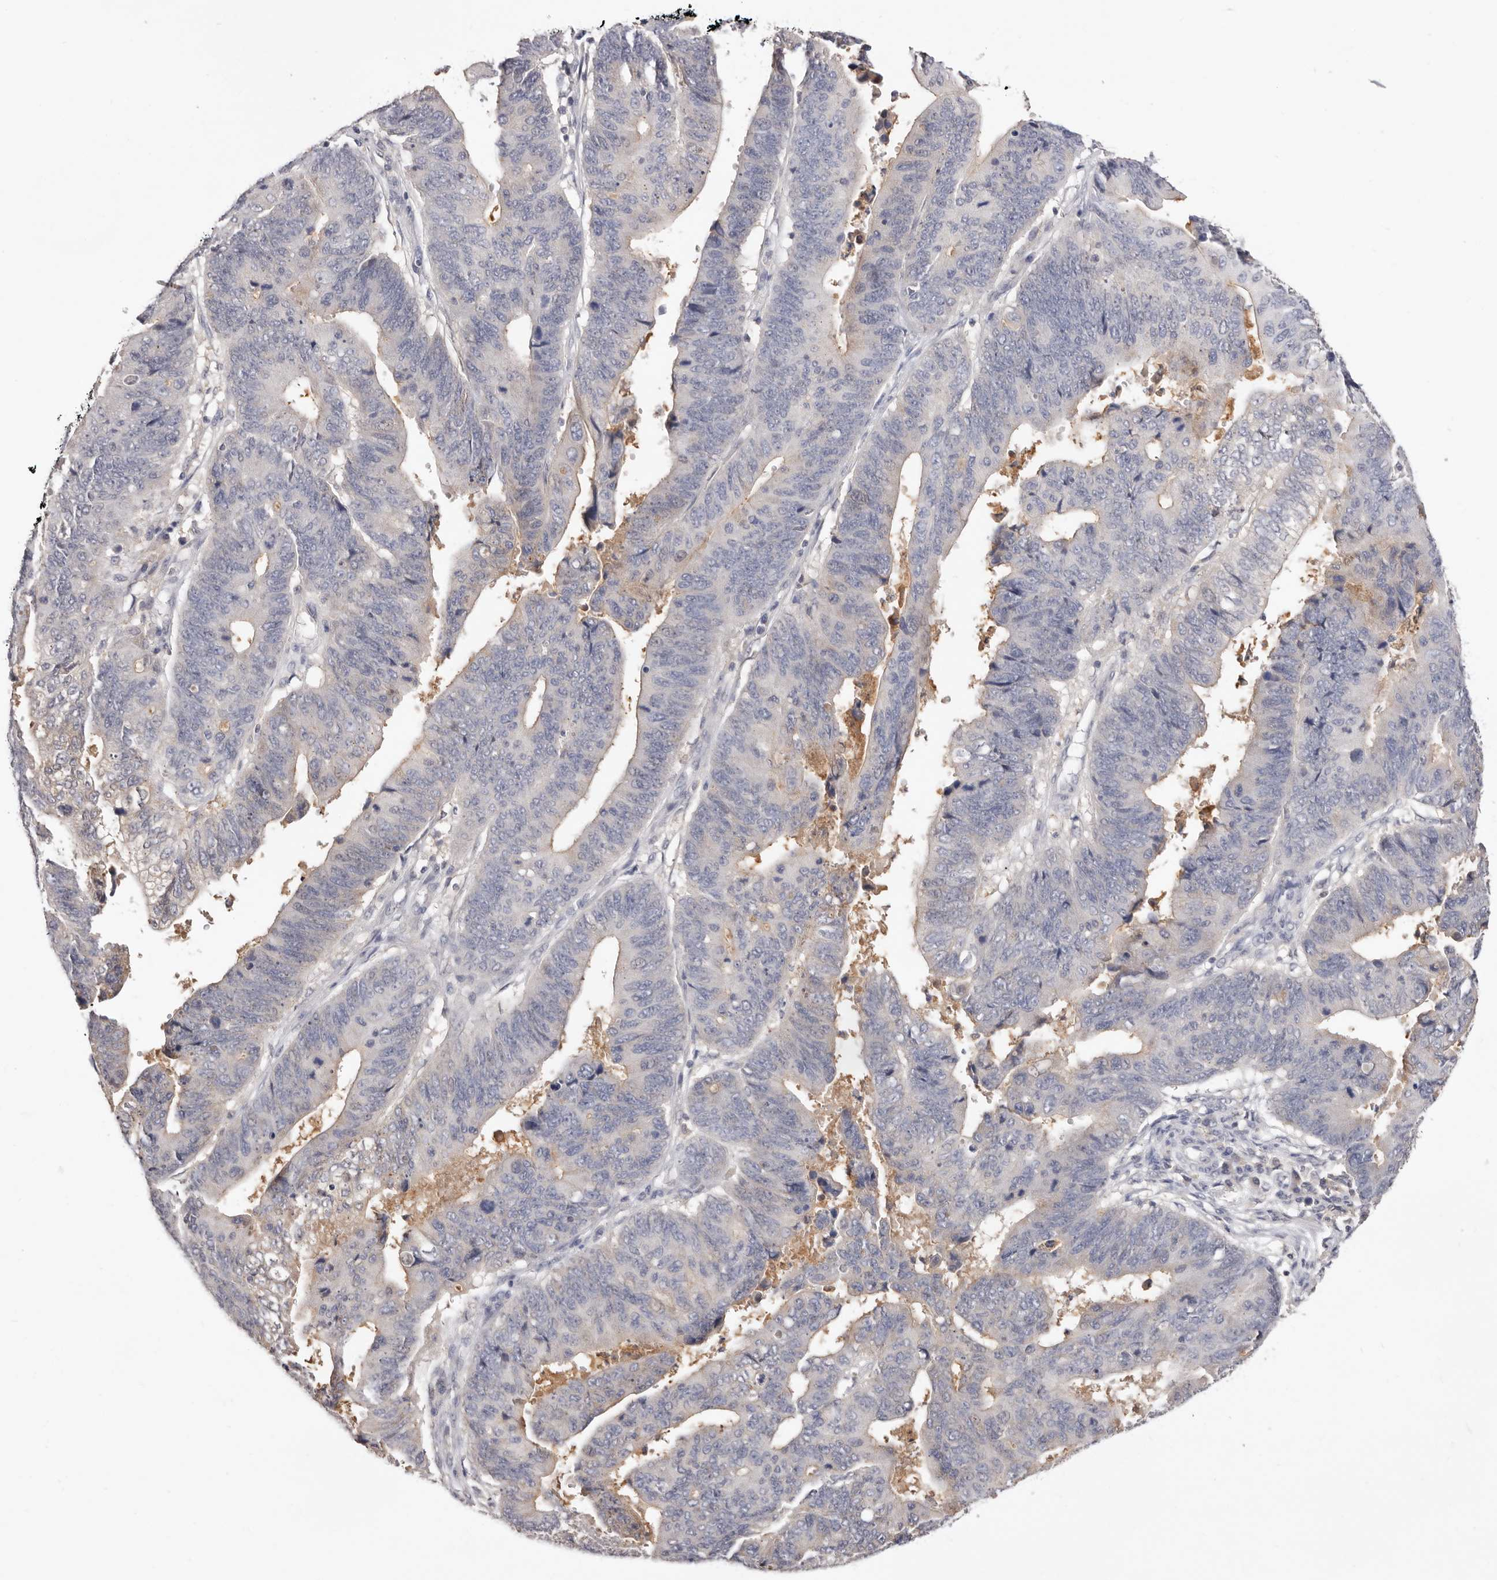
{"staining": {"intensity": "negative", "quantity": "none", "location": "none"}, "tissue": "stomach cancer", "cell_type": "Tumor cells", "image_type": "cancer", "snomed": [{"axis": "morphology", "description": "Adenocarcinoma, NOS"}, {"axis": "topography", "description": "Stomach"}], "caption": "This is an IHC histopathology image of stomach adenocarcinoma. There is no expression in tumor cells.", "gene": "DOP1A", "patient": {"sex": "male", "age": 59}}